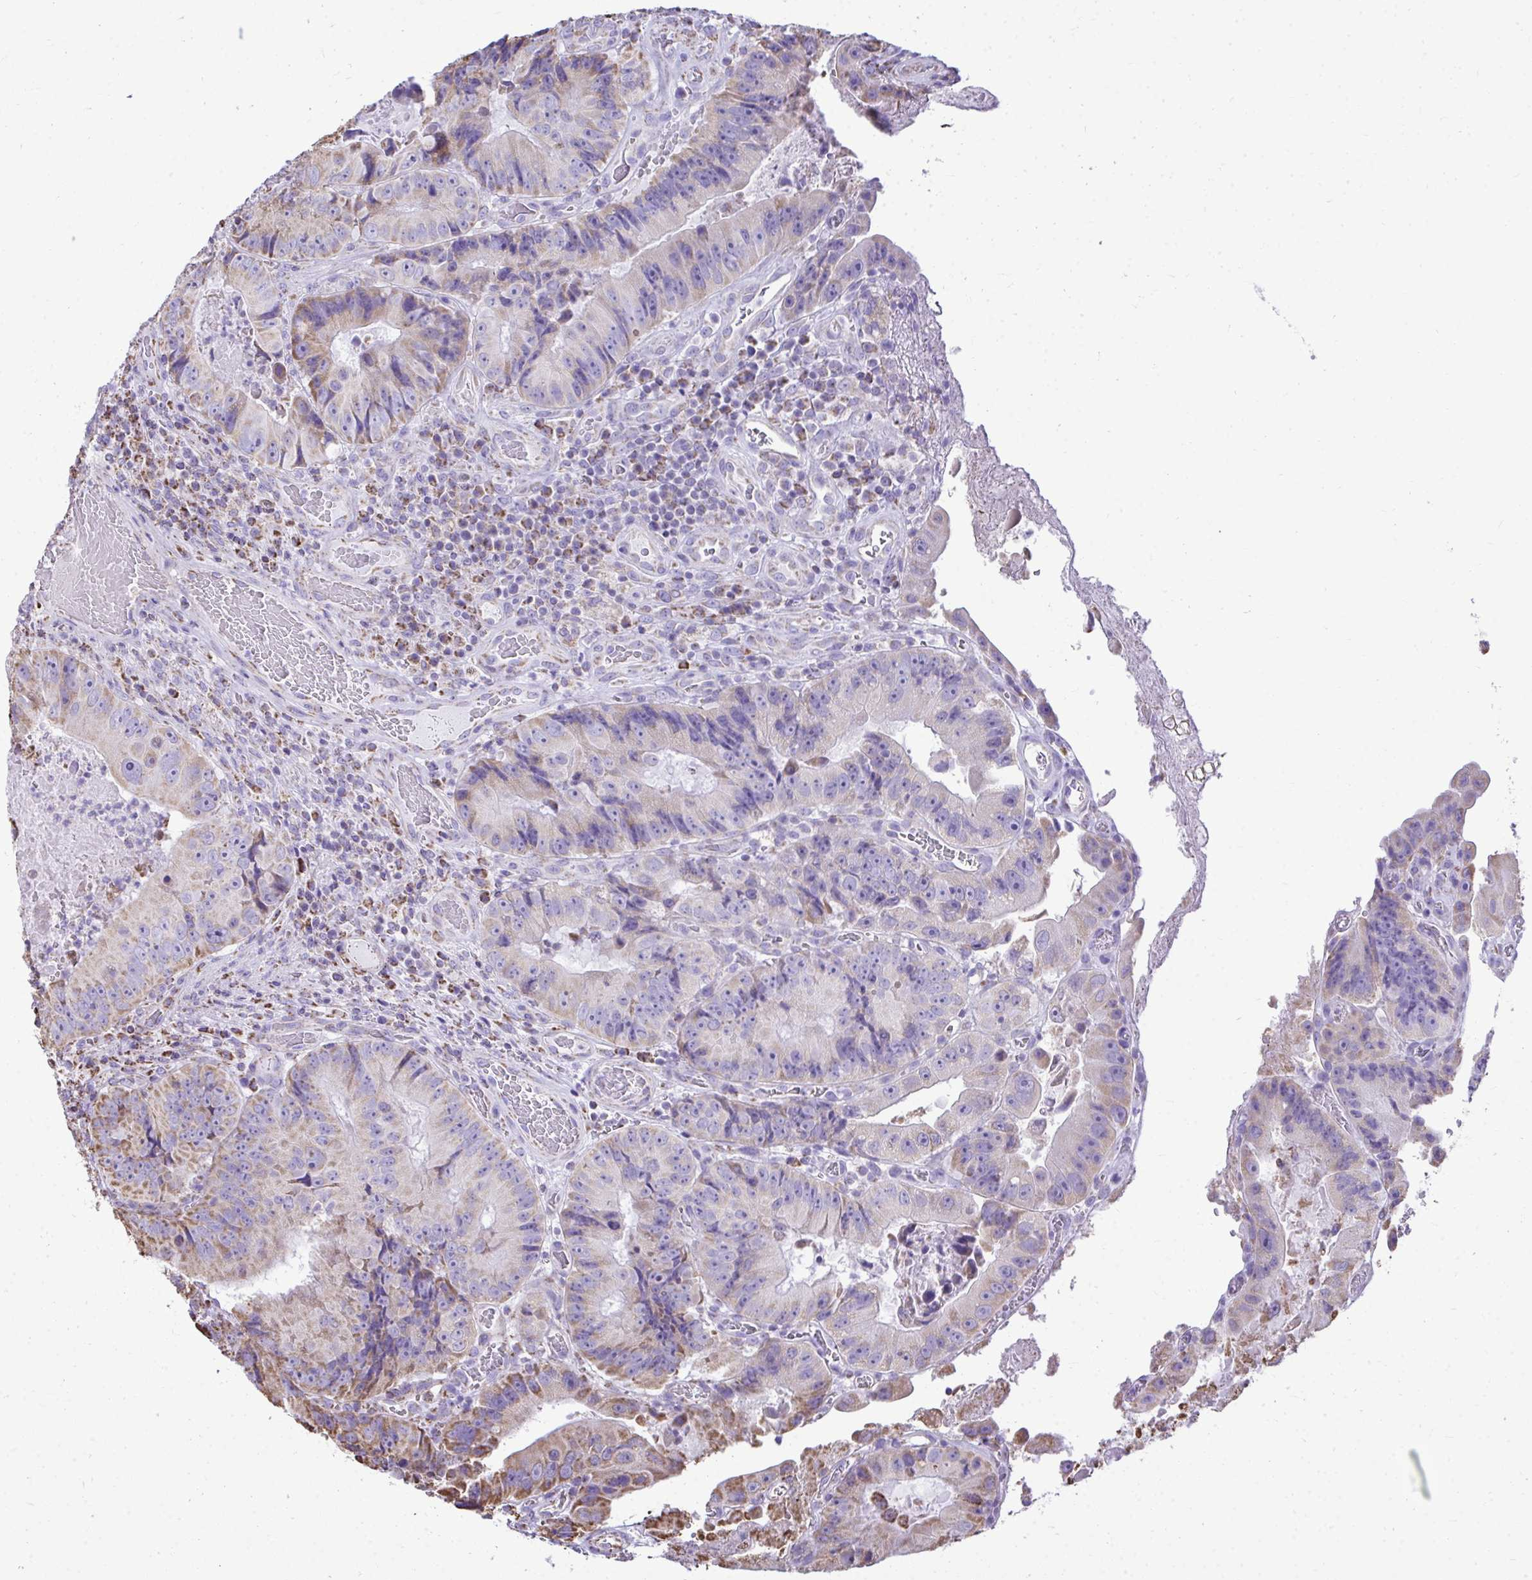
{"staining": {"intensity": "moderate", "quantity": "<25%", "location": "cytoplasmic/membranous"}, "tissue": "colorectal cancer", "cell_type": "Tumor cells", "image_type": "cancer", "snomed": [{"axis": "morphology", "description": "Adenocarcinoma, NOS"}, {"axis": "topography", "description": "Colon"}], "caption": "A brown stain highlights moderate cytoplasmic/membranous staining of a protein in human colorectal cancer tumor cells. (Stains: DAB in brown, nuclei in blue, Microscopy: brightfield microscopy at high magnification).", "gene": "MPZL2", "patient": {"sex": "female", "age": 86}}